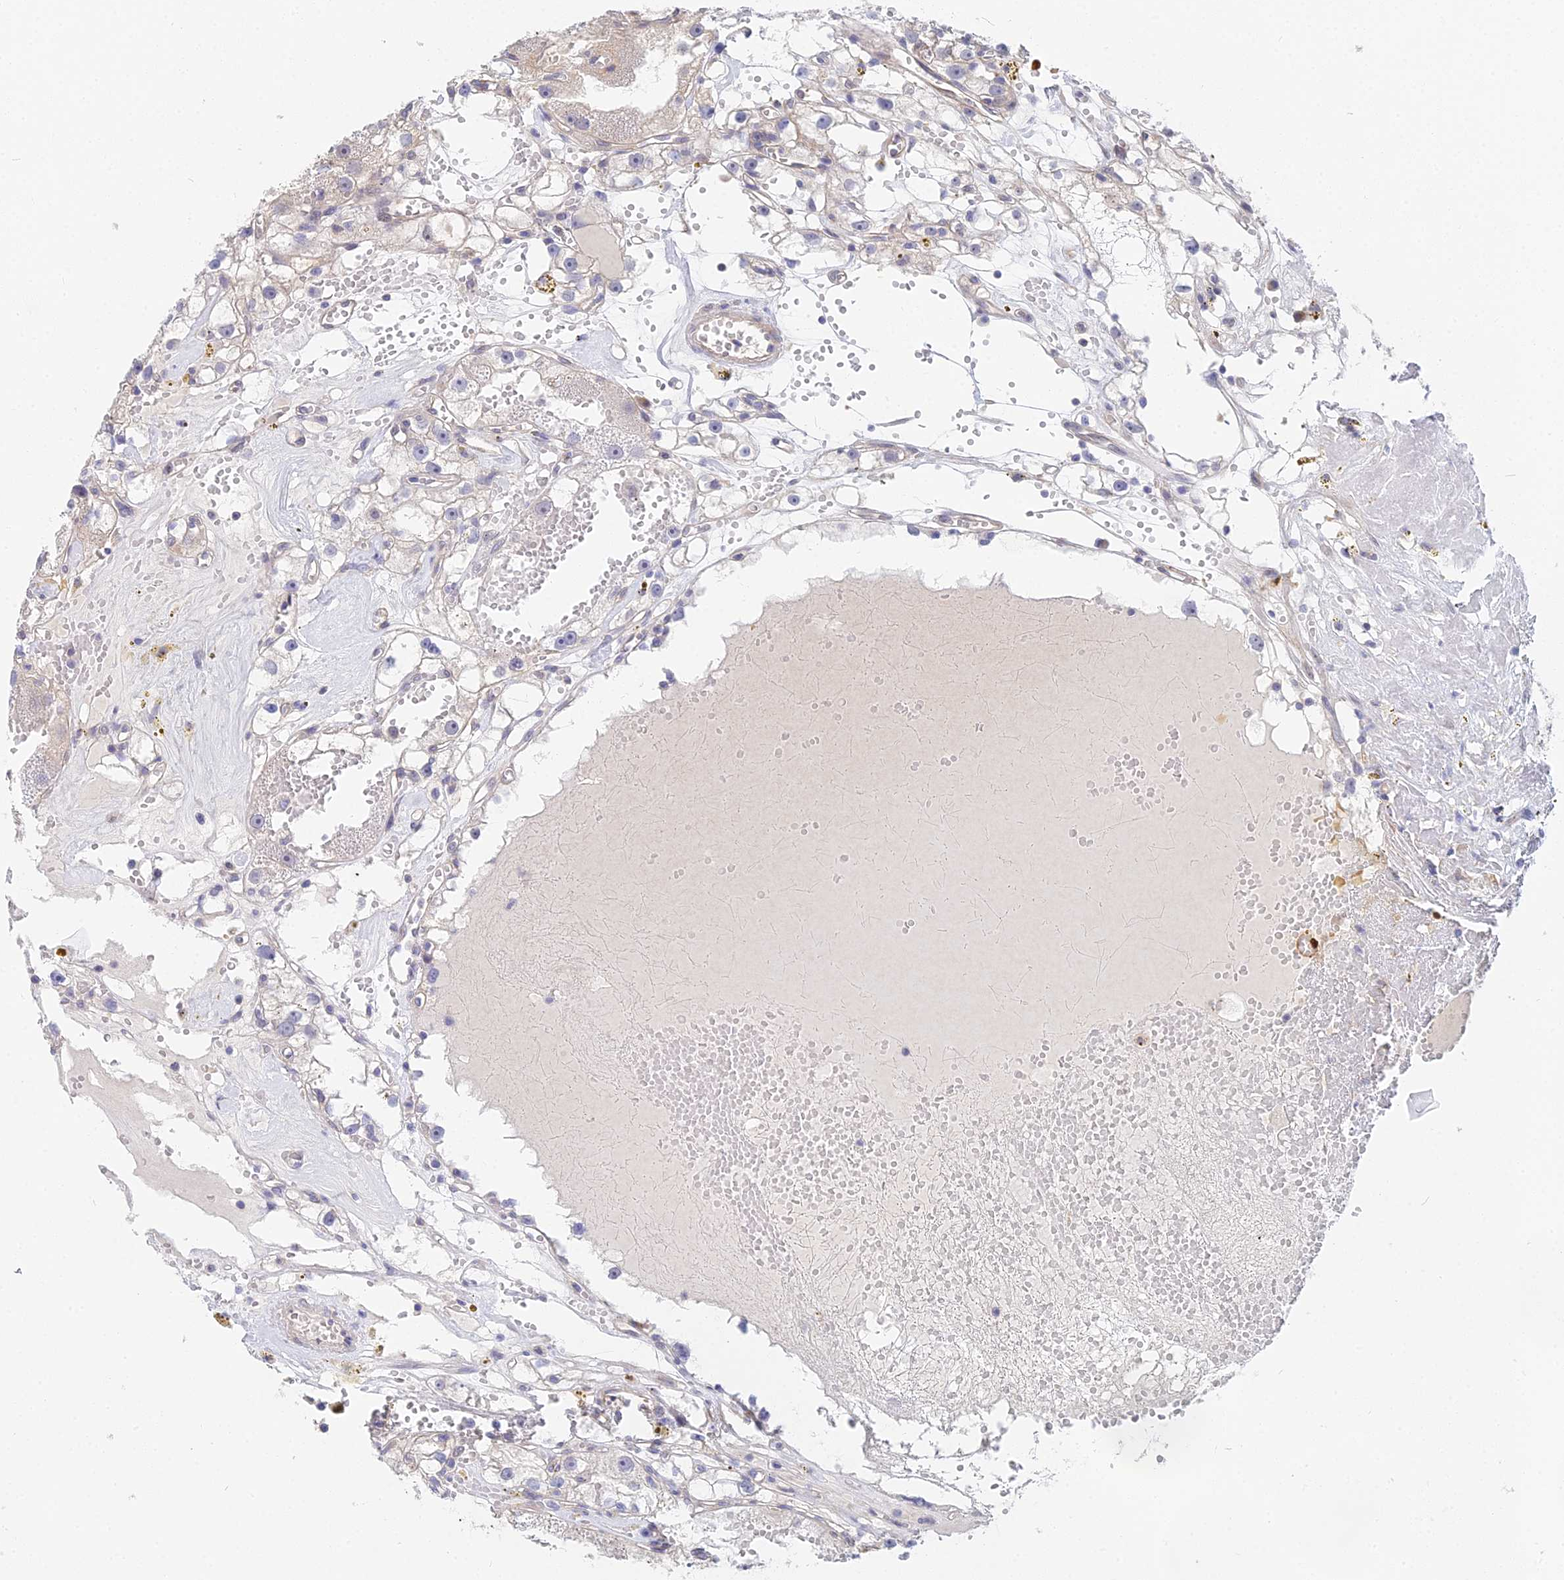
{"staining": {"intensity": "negative", "quantity": "none", "location": "none"}, "tissue": "renal cancer", "cell_type": "Tumor cells", "image_type": "cancer", "snomed": [{"axis": "morphology", "description": "Adenocarcinoma, NOS"}, {"axis": "topography", "description": "Kidney"}], "caption": "Immunohistochemical staining of human renal adenocarcinoma exhibits no significant staining in tumor cells. (DAB immunohistochemistry visualized using brightfield microscopy, high magnification).", "gene": "DNAH14", "patient": {"sex": "male", "age": 56}}